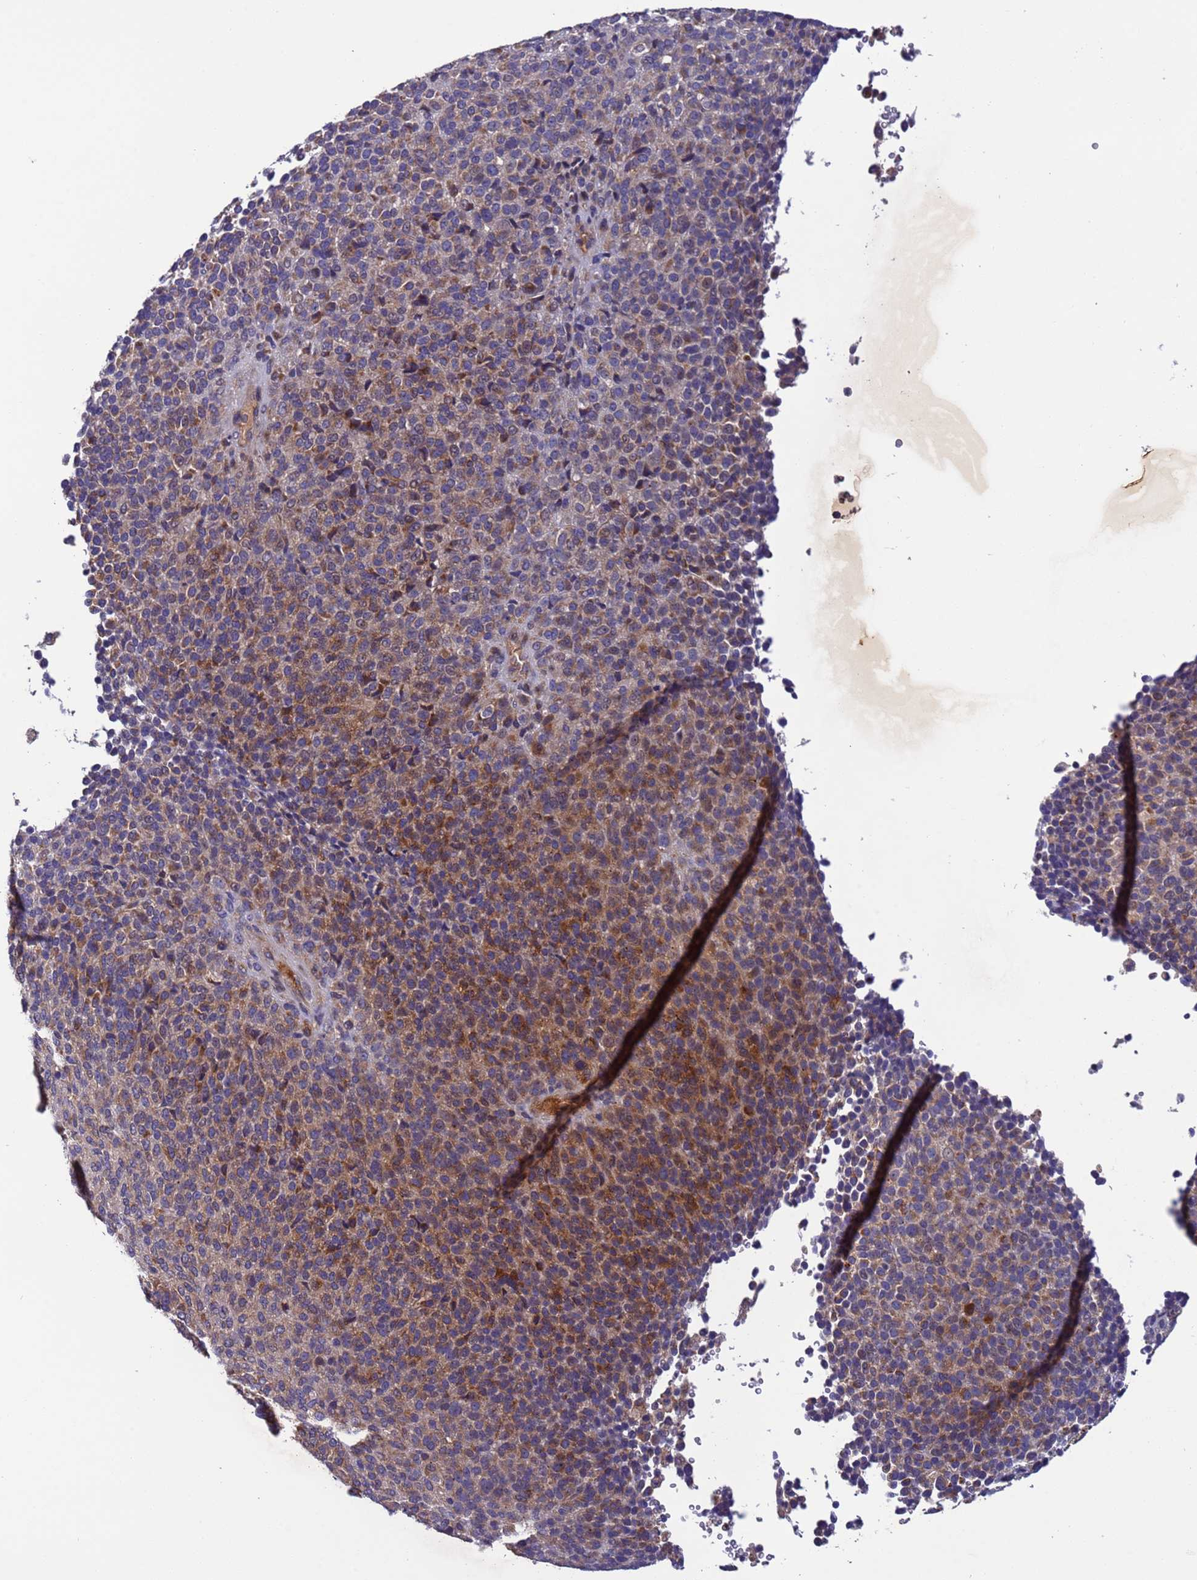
{"staining": {"intensity": "moderate", "quantity": "25%-75%", "location": "cytoplasmic/membranous"}, "tissue": "melanoma", "cell_type": "Tumor cells", "image_type": "cancer", "snomed": [{"axis": "morphology", "description": "Malignant melanoma, Metastatic site"}, {"axis": "topography", "description": "Brain"}], "caption": "DAB immunohistochemical staining of human melanoma reveals moderate cytoplasmic/membranous protein expression in approximately 25%-75% of tumor cells.", "gene": "PARP16", "patient": {"sex": "female", "age": 56}}